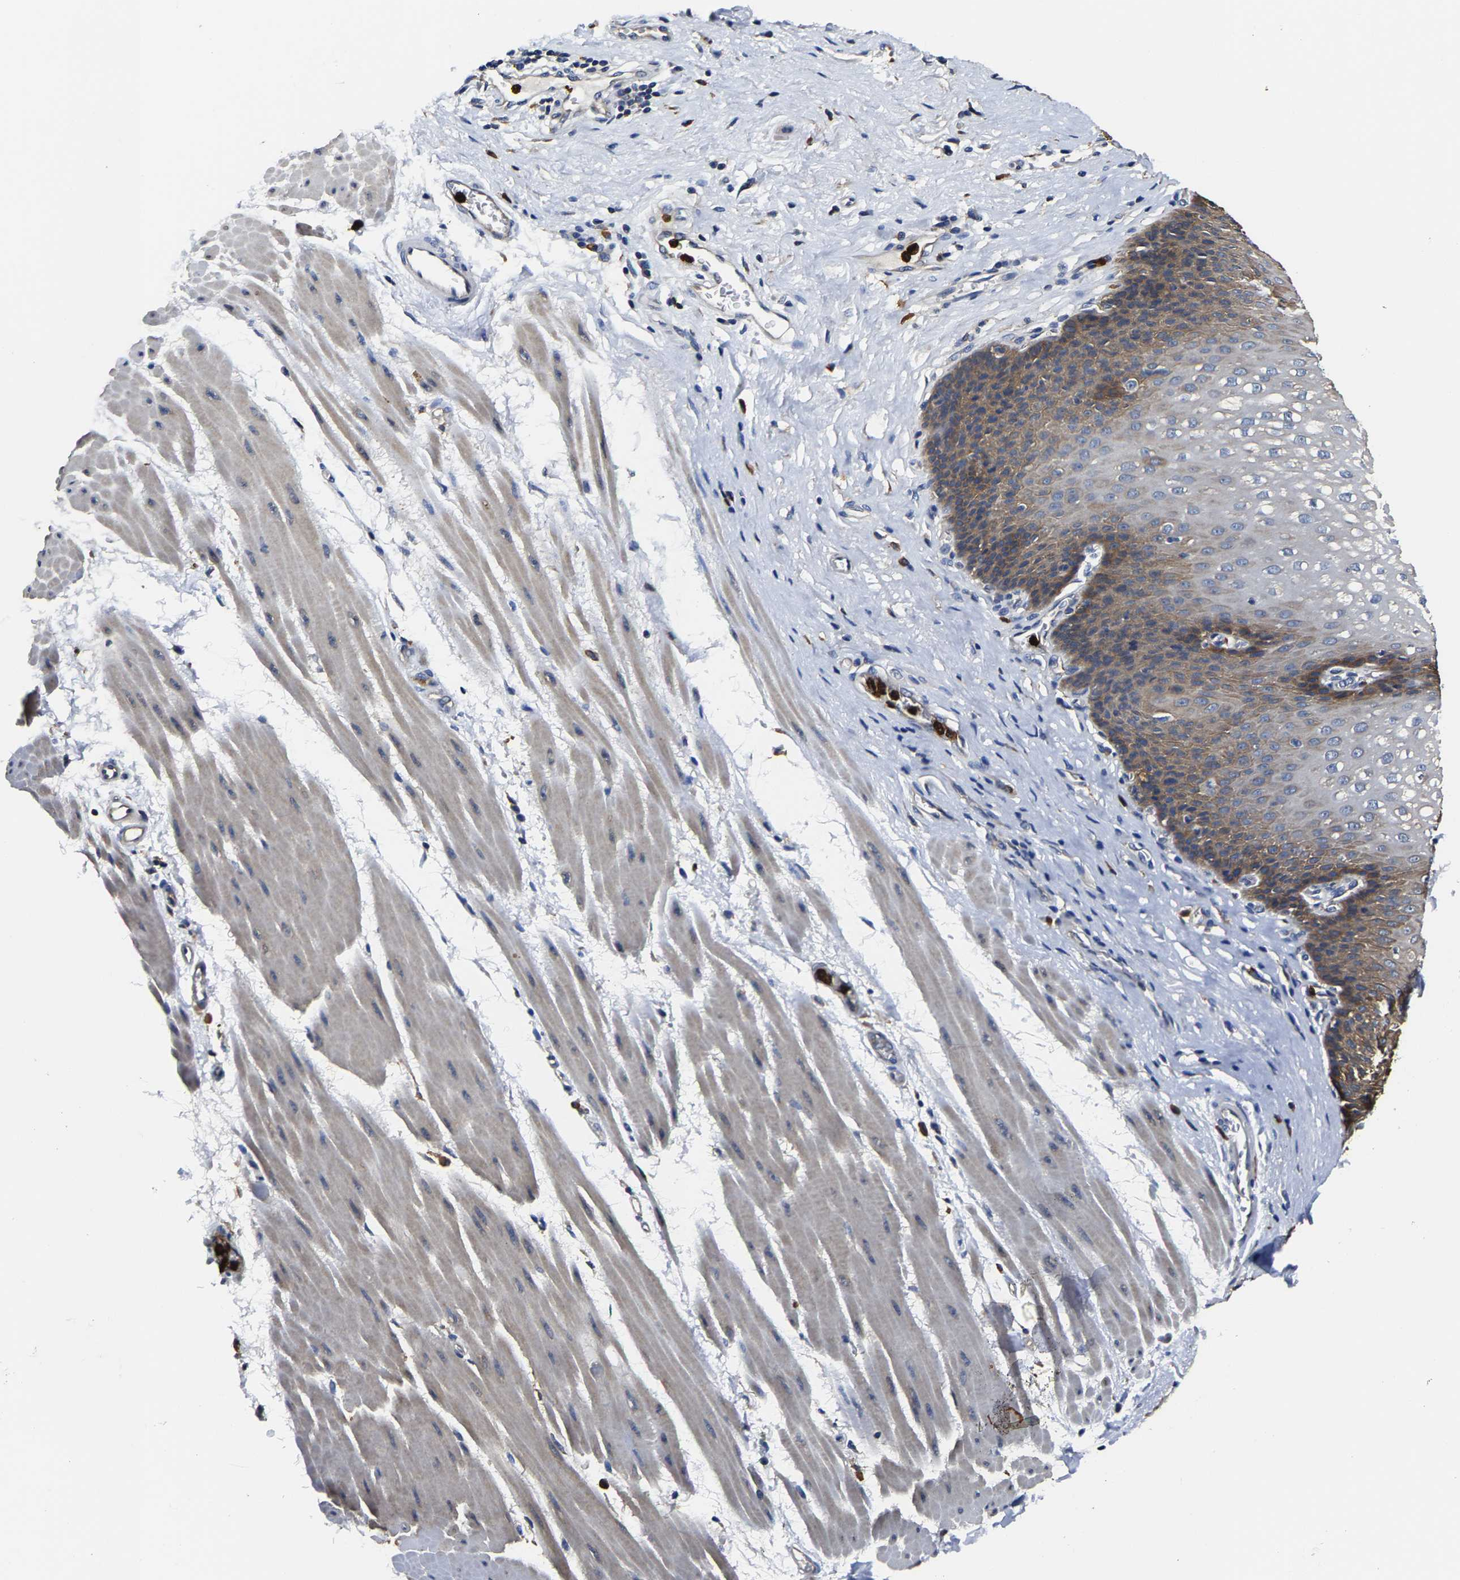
{"staining": {"intensity": "moderate", "quantity": "25%-75%", "location": "cytoplasmic/membranous"}, "tissue": "esophagus", "cell_type": "Squamous epithelial cells", "image_type": "normal", "snomed": [{"axis": "morphology", "description": "Normal tissue, NOS"}, {"axis": "topography", "description": "Esophagus"}], "caption": "Immunohistochemistry (DAB (3,3'-diaminobenzidine)) staining of benign esophagus displays moderate cytoplasmic/membranous protein staining in about 25%-75% of squamous epithelial cells.", "gene": "TRAF6", "patient": {"sex": "male", "age": 48}}